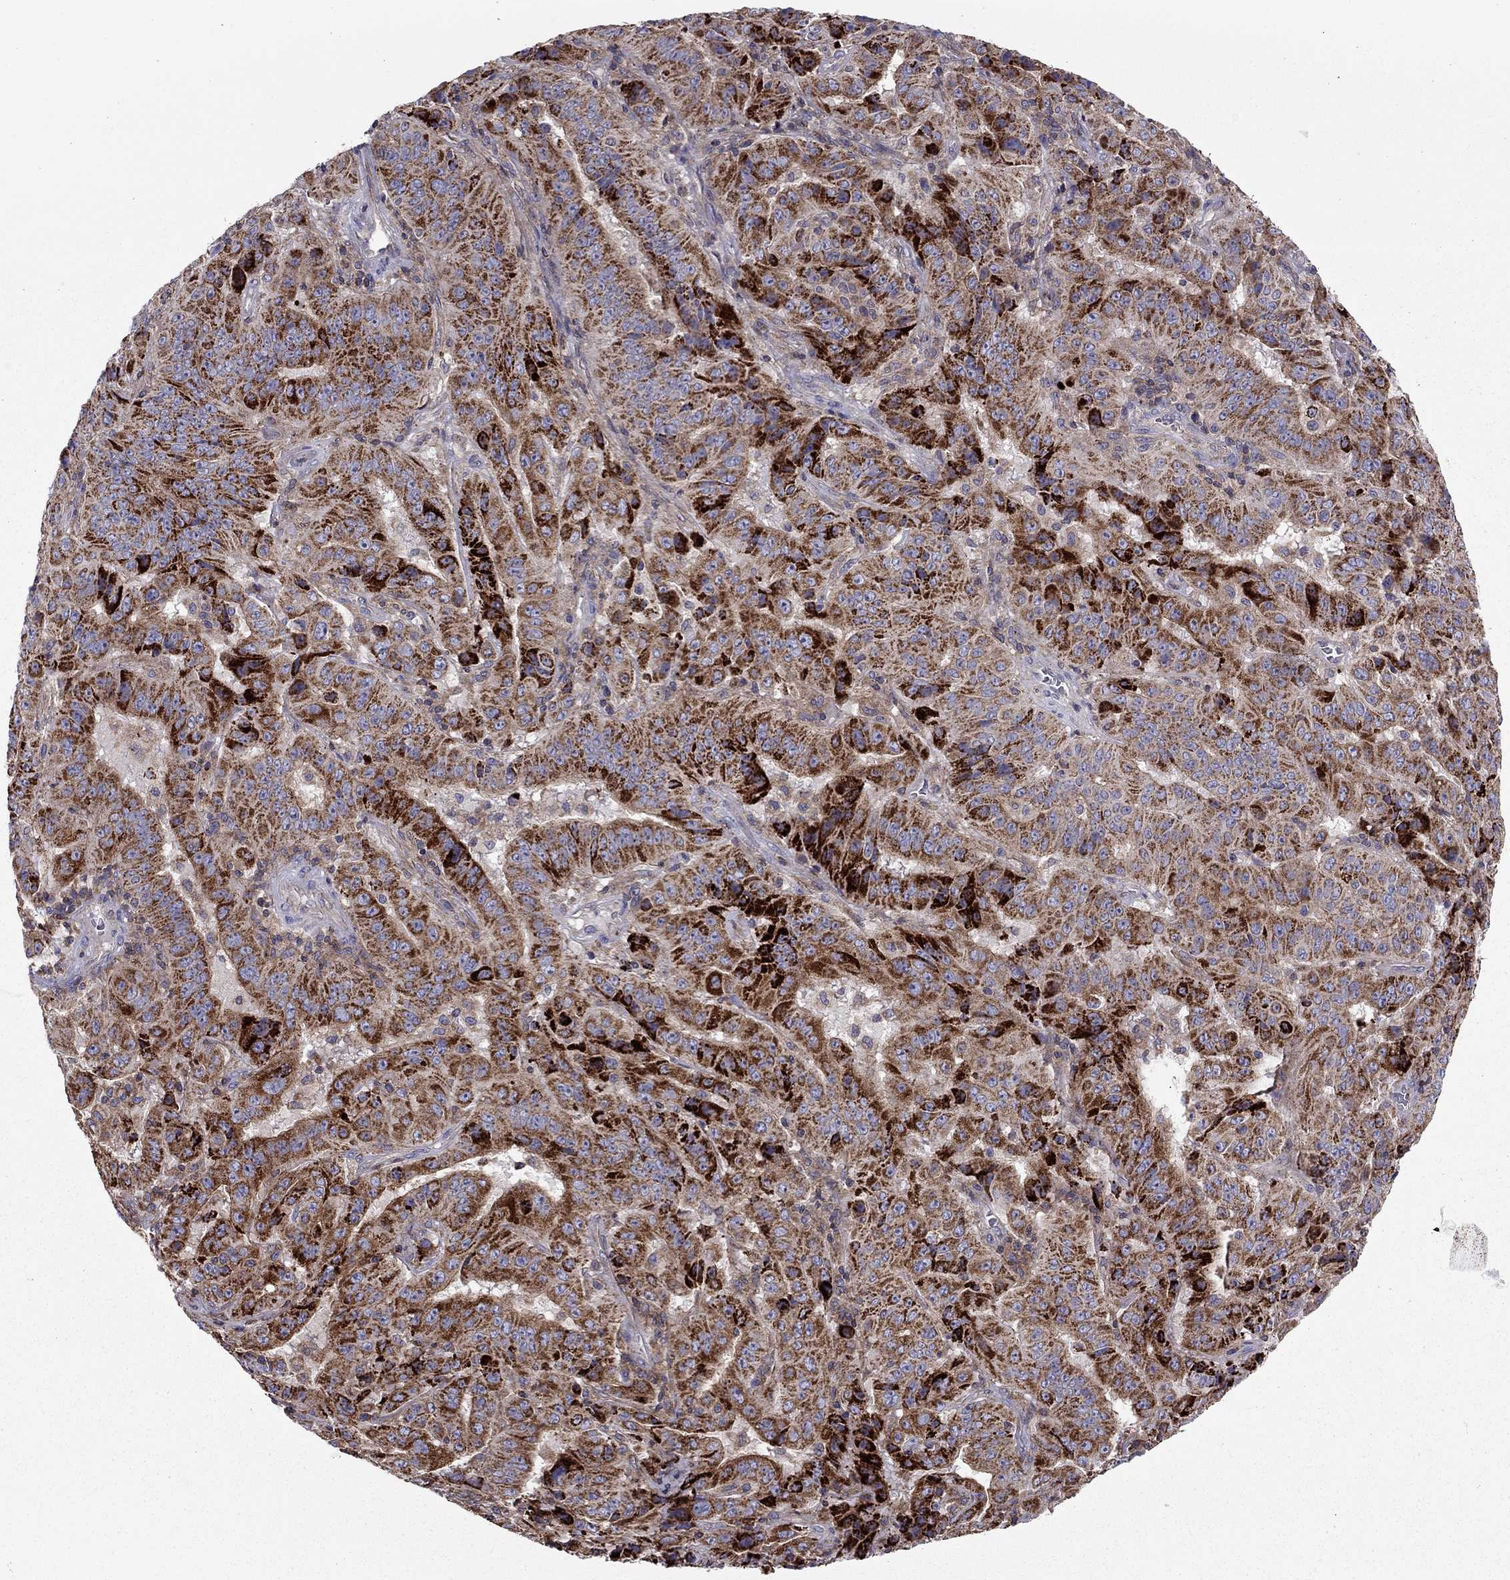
{"staining": {"intensity": "strong", "quantity": "25%-75%", "location": "cytoplasmic/membranous"}, "tissue": "pancreatic cancer", "cell_type": "Tumor cells", "image_type": "cancer", "snomed": [{"axis": "morphology", "description": "Adenocarcinoma, NOS"}, {"axis": "topography", "description": "Pancreas"}], "caption": "This is an image of immunohistochemistry (IHC) staining of pancreatic cancer, which shows strong expression in the cytoplasmic/membranous of tumor cells.", "gene": "ALG6", "patient": {"sex": "male", "age": 63}}